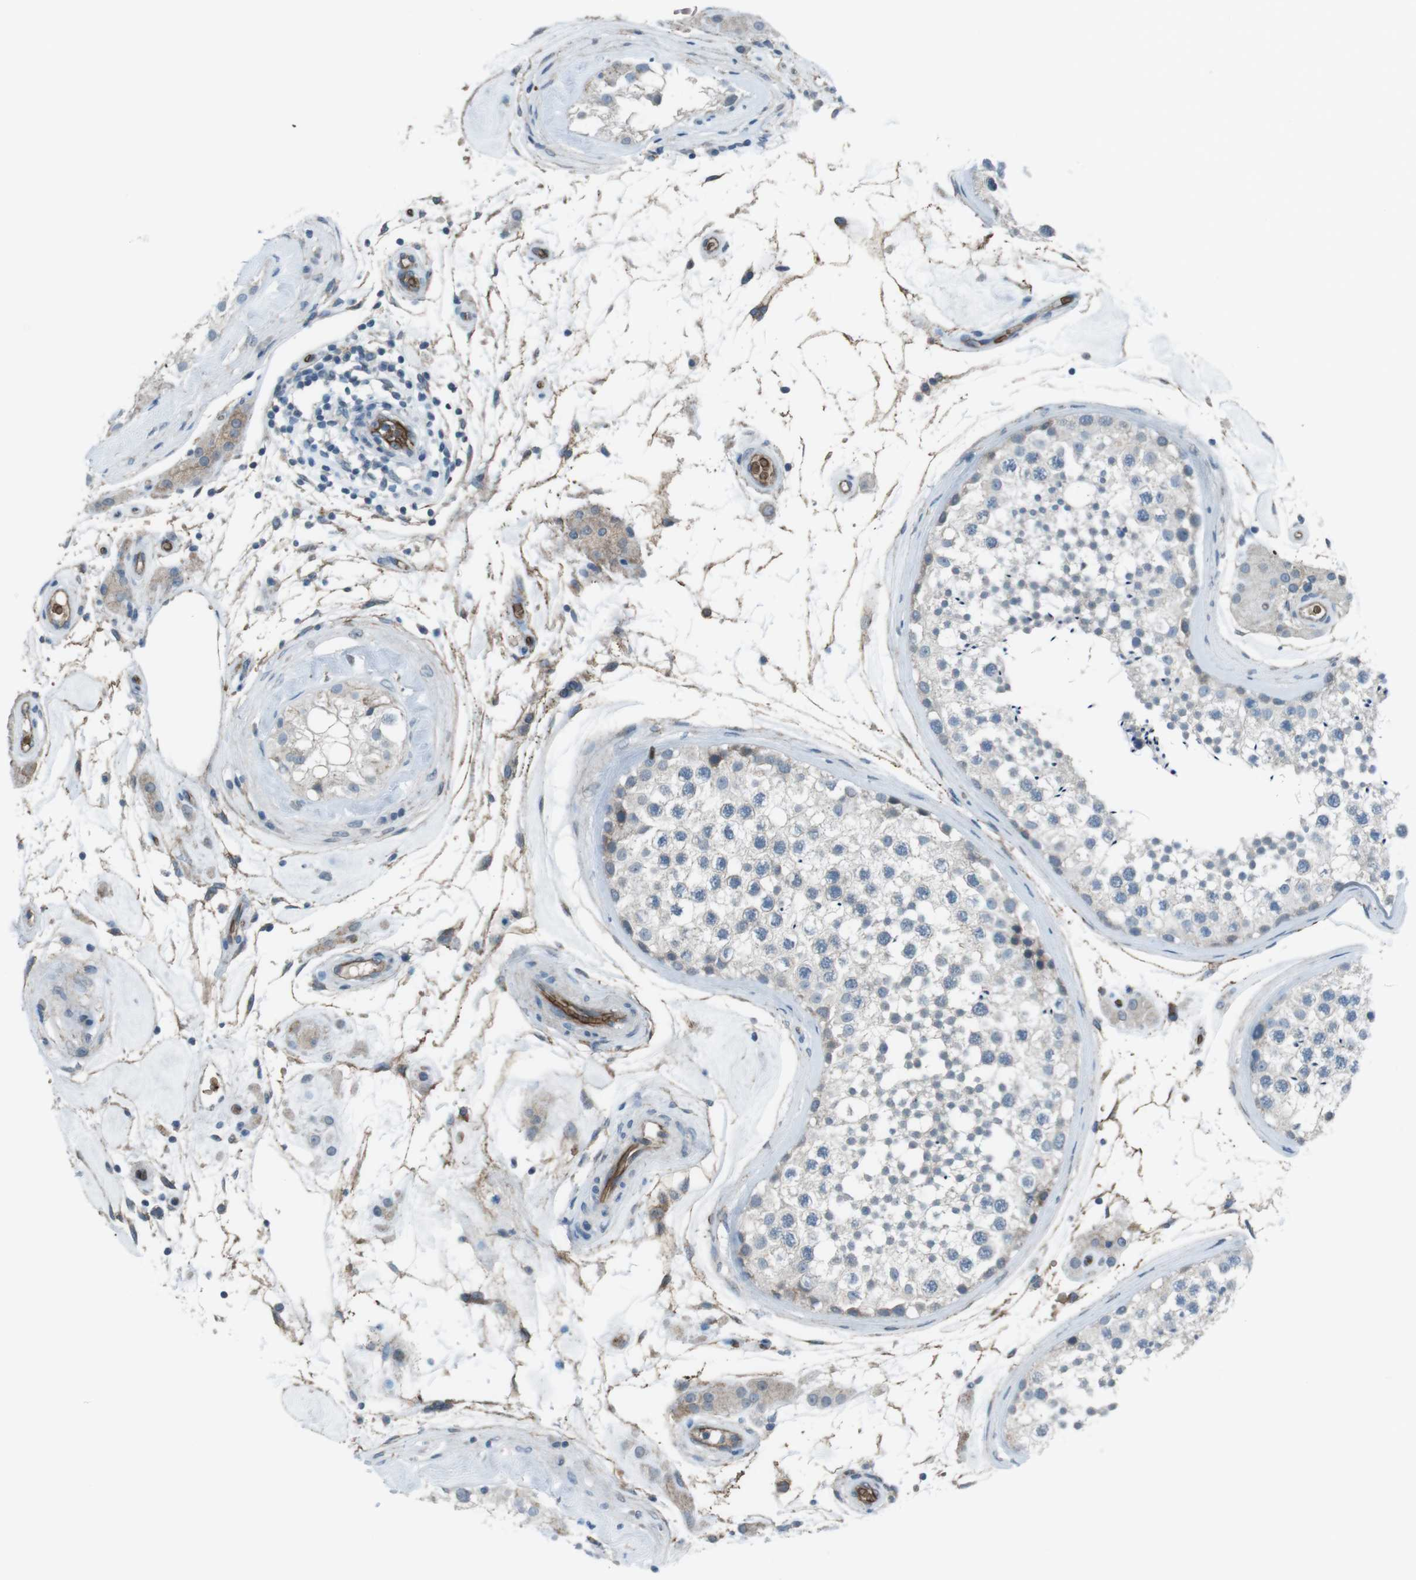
{"staining": {"intensity": "negative", "quantity": "none", "location": "none"}, "tissue": "testis", "cell_type": "Cells in seminiferous ducts", "image_type": "normal", "snomed": [{"axis": "morphology", "description": "Normal tissue, NOS"}, {"axis": "topography", "description": "Testis"}], "caption": "The image exhibits no staining of cells in seminiferous ducts in unremarkable testis.", "gene": "SPTA1", "patient": {"sex": "male", "age": 46}}